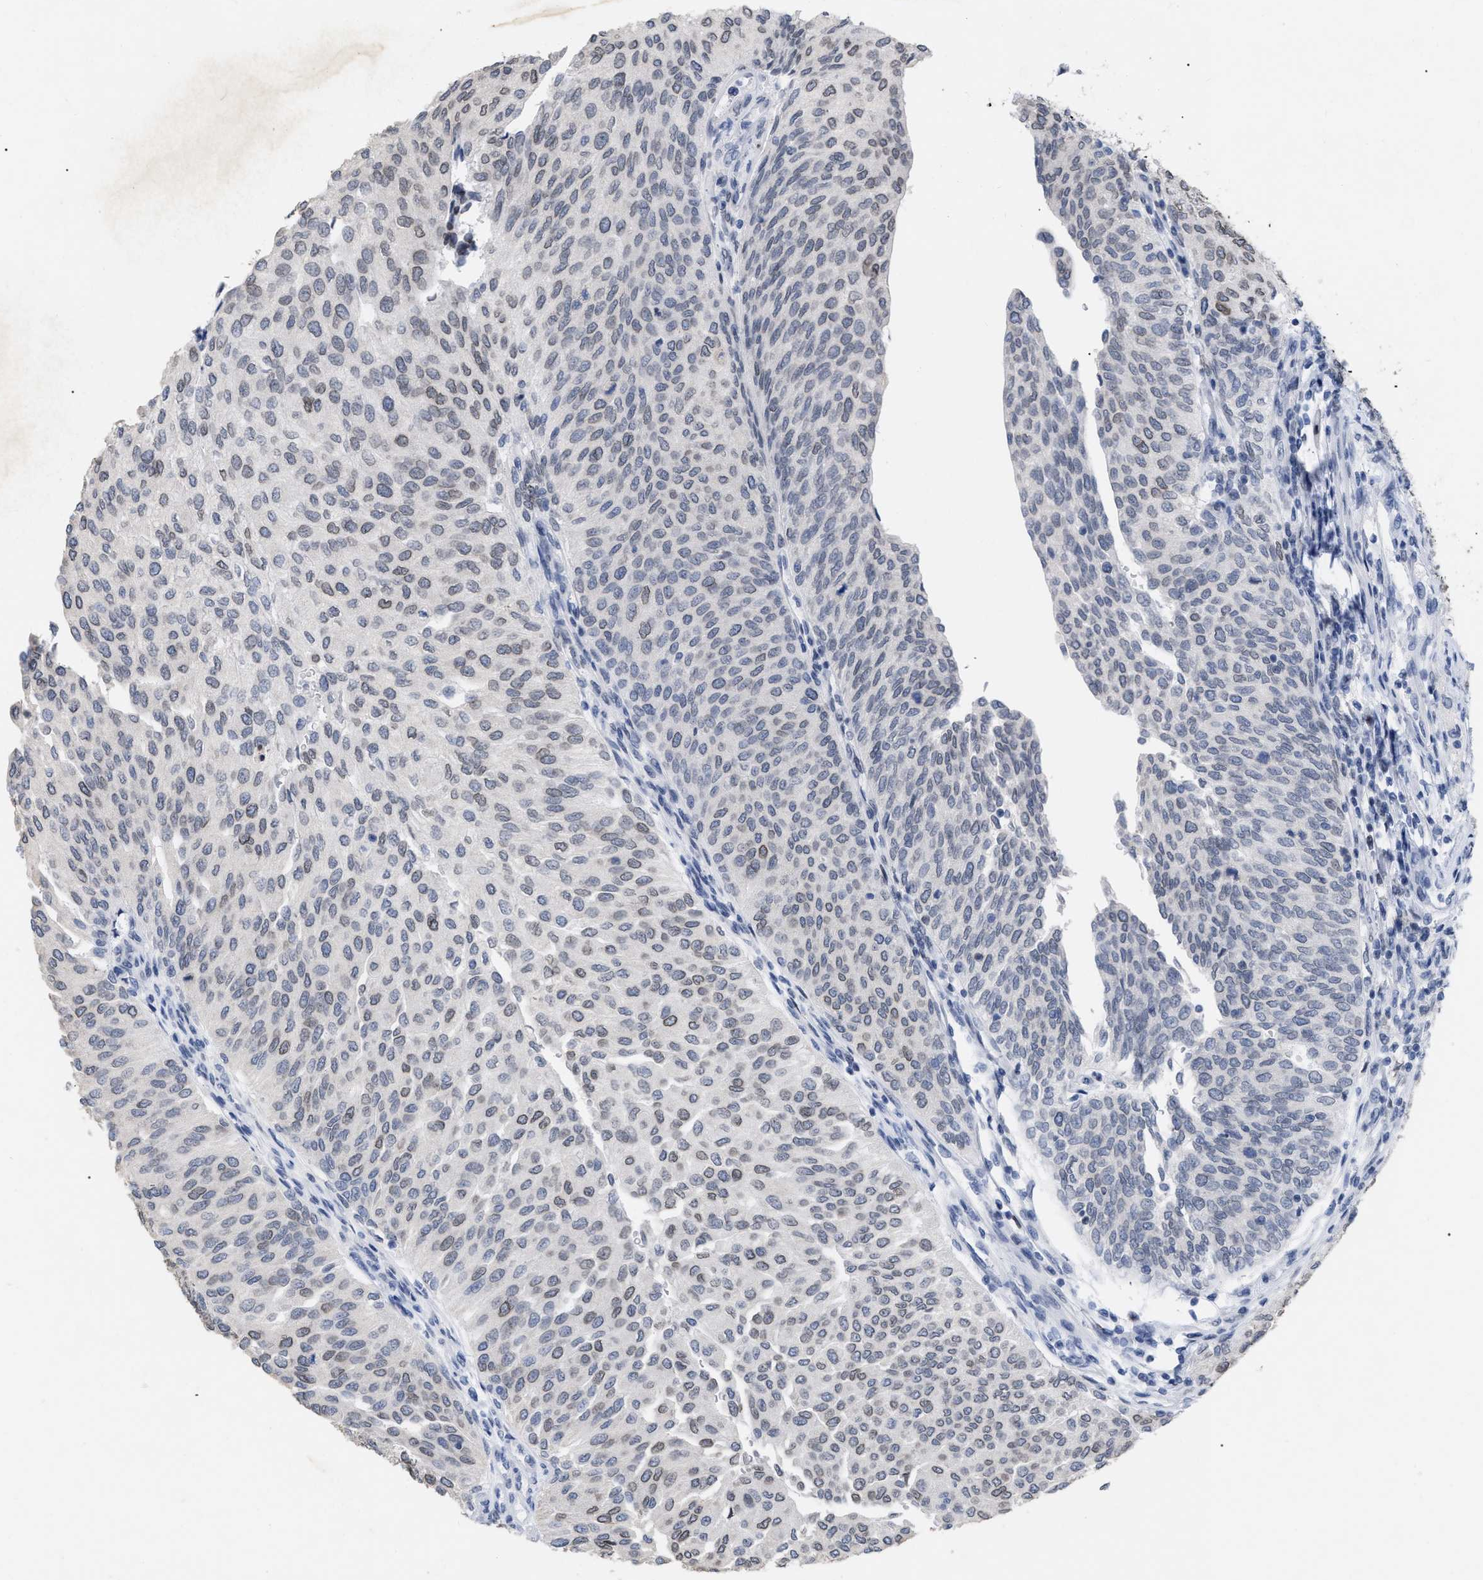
{"staining": {"intensity": "weak", "quantity": "<25%", "location": "cytoplasmic/membranous,nuclear"}, "tissue": "urothelial cancer", "cell_type": "Tumor cells", "image_type": "cancer", "snomed": [{"axis": "morphology", "description": "Urothelial carcinoma, Low grade"}, {"axis": "topography", "description": "Urinary bladder"}], "caption": "Low-grade urothelial carcinoma was stained to show a protein in brown. There is no significant expression in tumor cells. (DAB (3,3'-diaminobenzidine) immunohistochemistry with hematoxylin counter stain).", "gene": "TPR", "patient": {"sex": "female", "age": 79}}